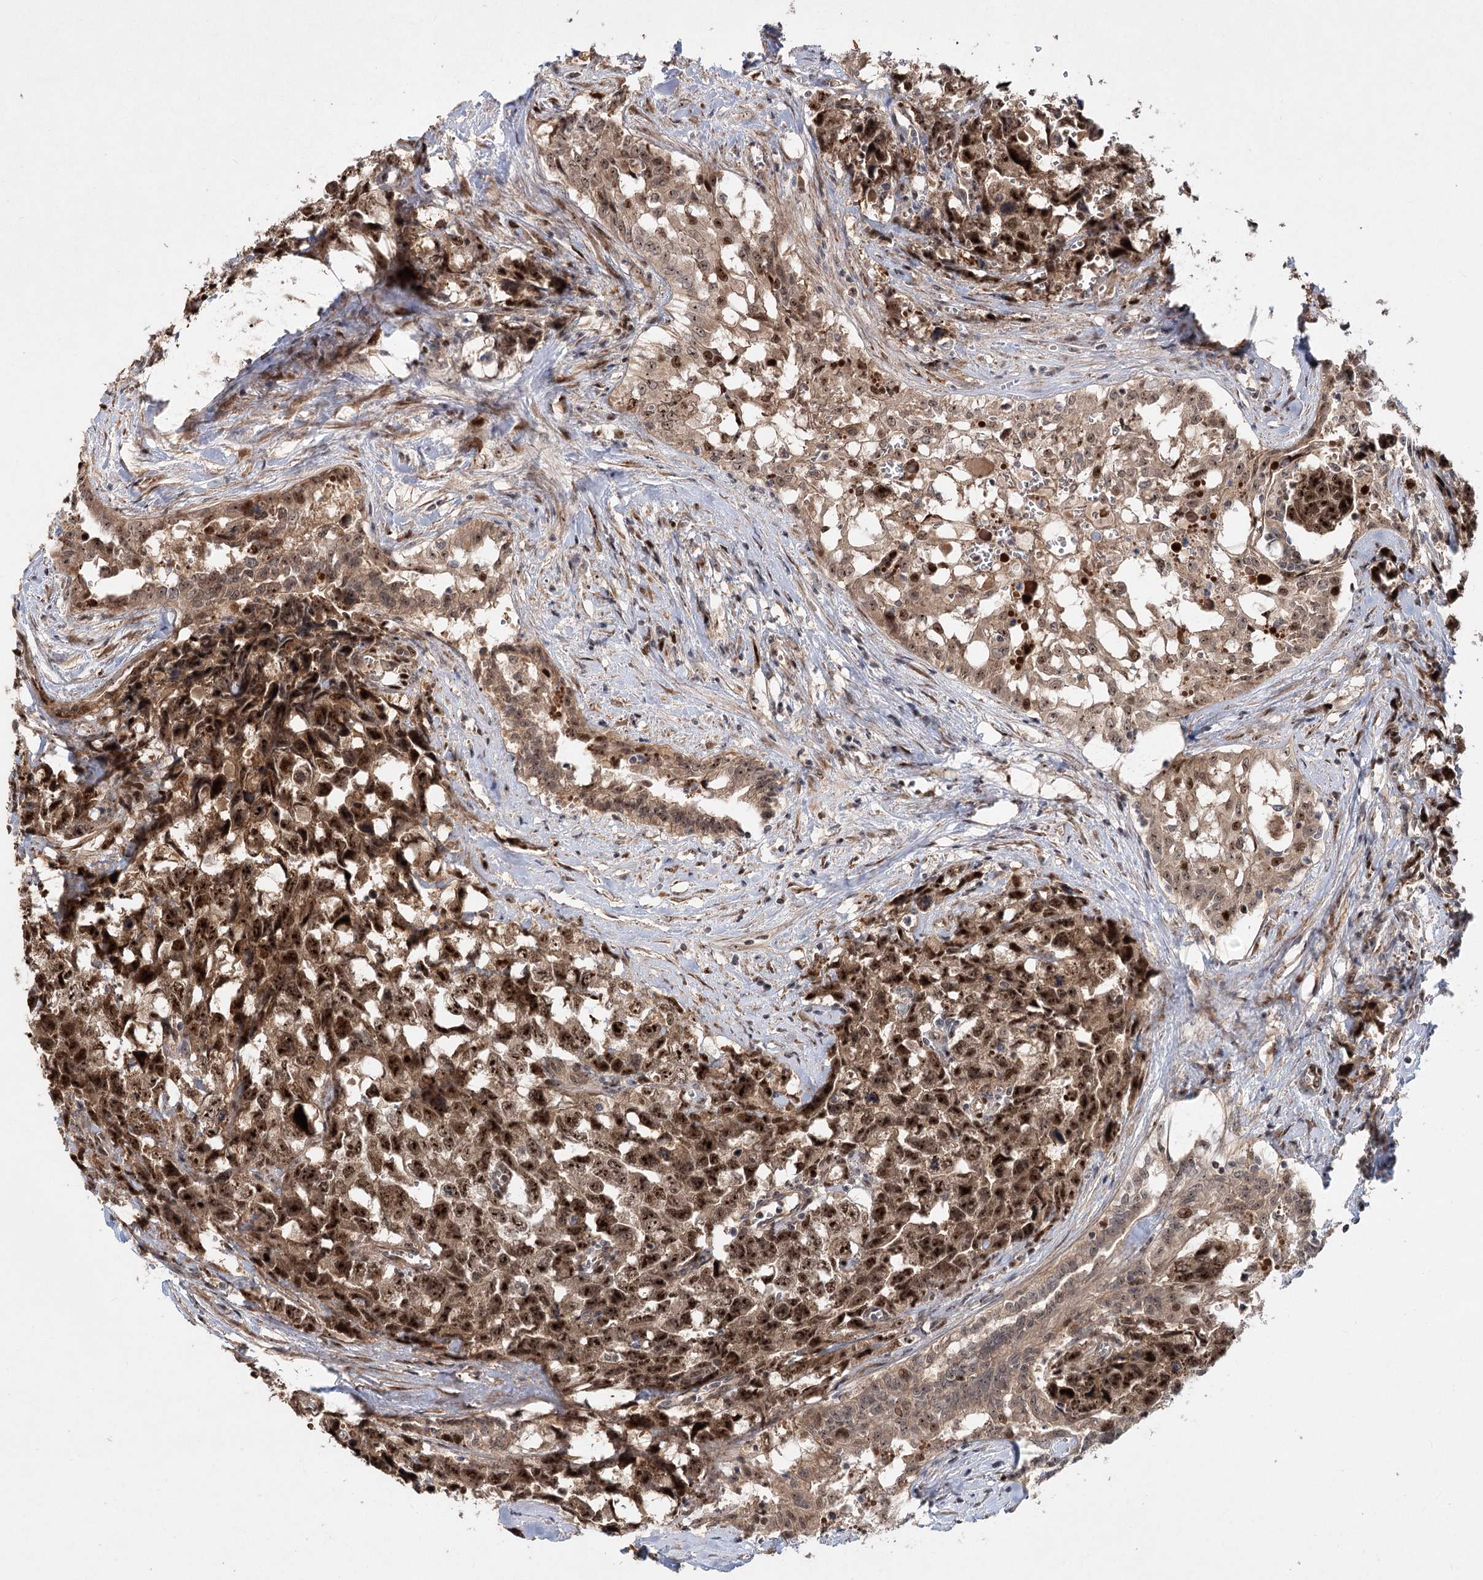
{"staining": {"intensity": "strong", "quantity": ">75%", "location": "nuclear"}, "tissue": "testis cancer", "cell_type": "Tumor cells", "image_type": "cancer", "snomed": [{"axis": "morphology", "description": "Carcinoma, Embryonal, NOS"}, {"axis": "topography", "description": "Testis"}], "caption": "Strong nuclear positivity is appreciated in about >75% of tumor cells in testis cancer.", "gene": "PIK3C2A", "patient": {"sex": "male", "age": 31}}